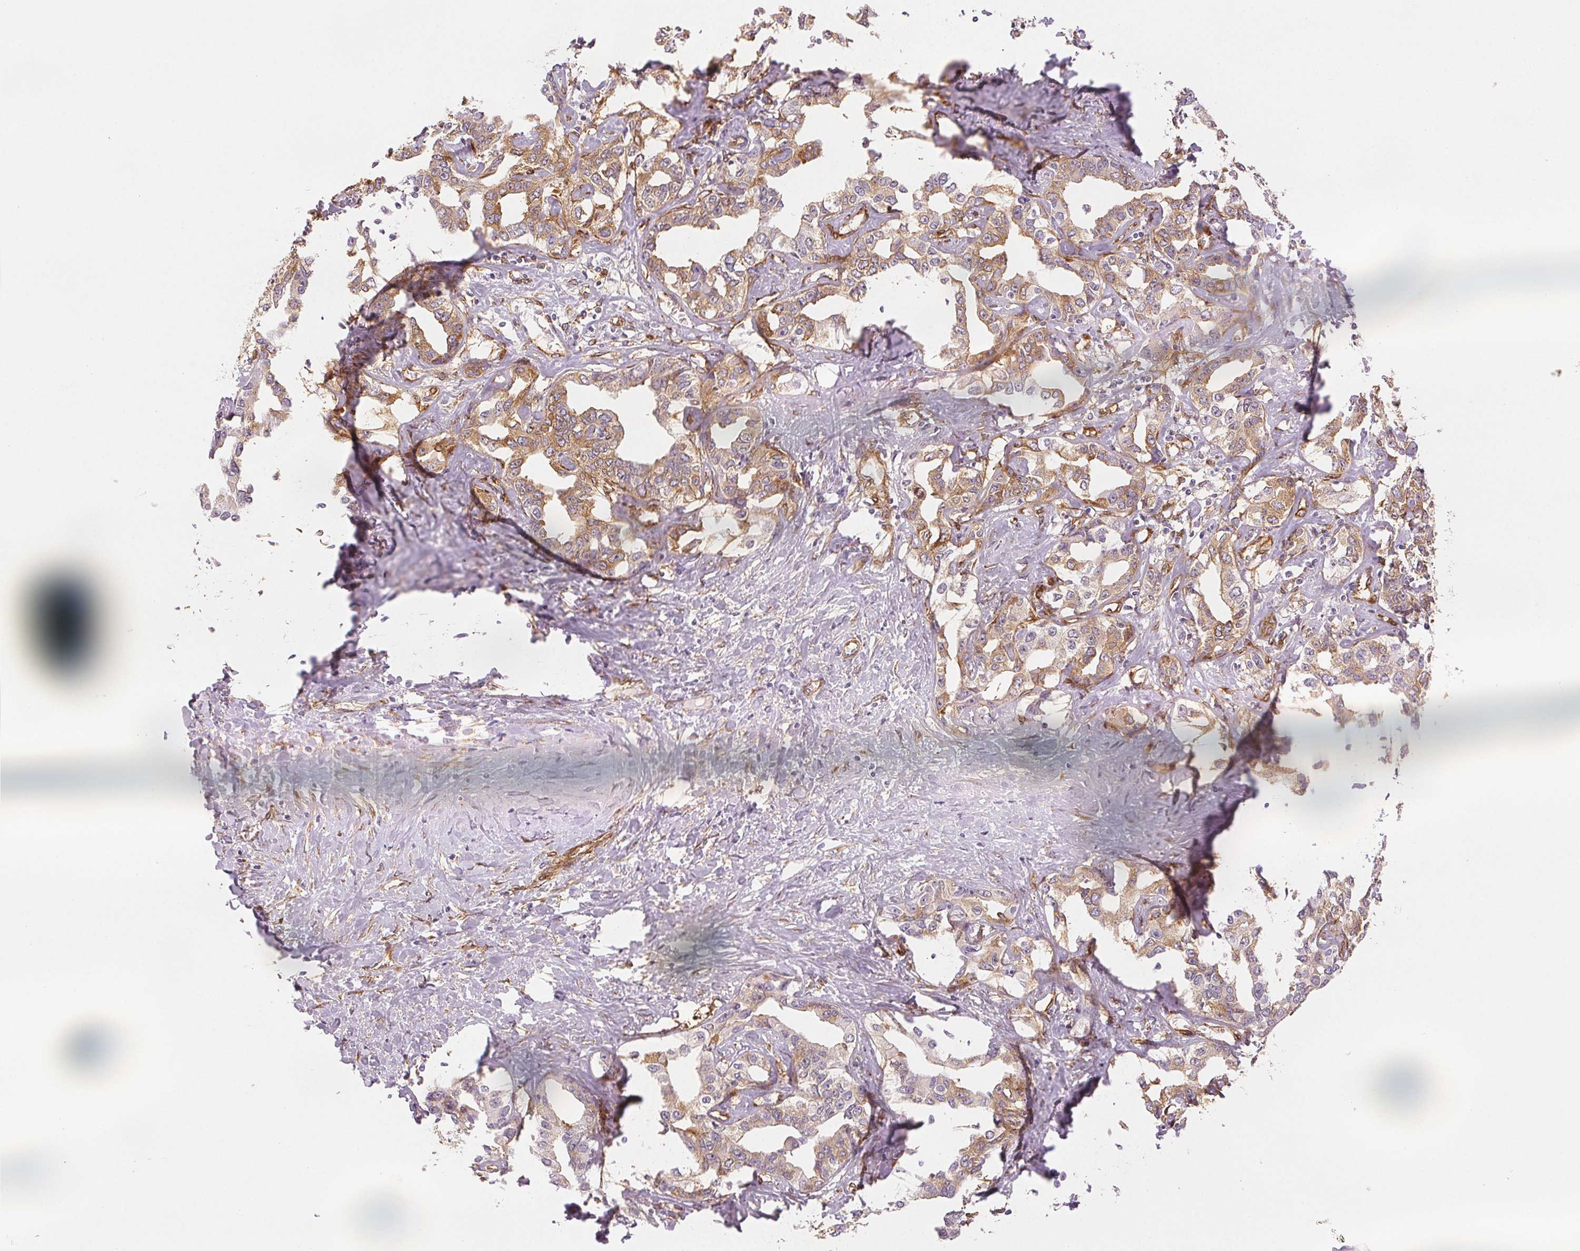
{"staining": {"intensity": "weak", "quantity": ">75%", "location": "cytoplasmic/membranous"}, "tissue": "liver cancer", "cell_type": "Tumor cells", "image_type": "cancer", "snomed": [{"axis": "morphology", "description": "Cholangiocarcinoma"}, {"axis": "topography", "description": "Liver"}], "caption": "Weak cytoplasmic/membranous positivity is present in about >75% of tumor cells in liver cancer (cholangiocarcinoma).", "gene": "DIAPH2", "patient": {"sex": "male", "age": 59}}